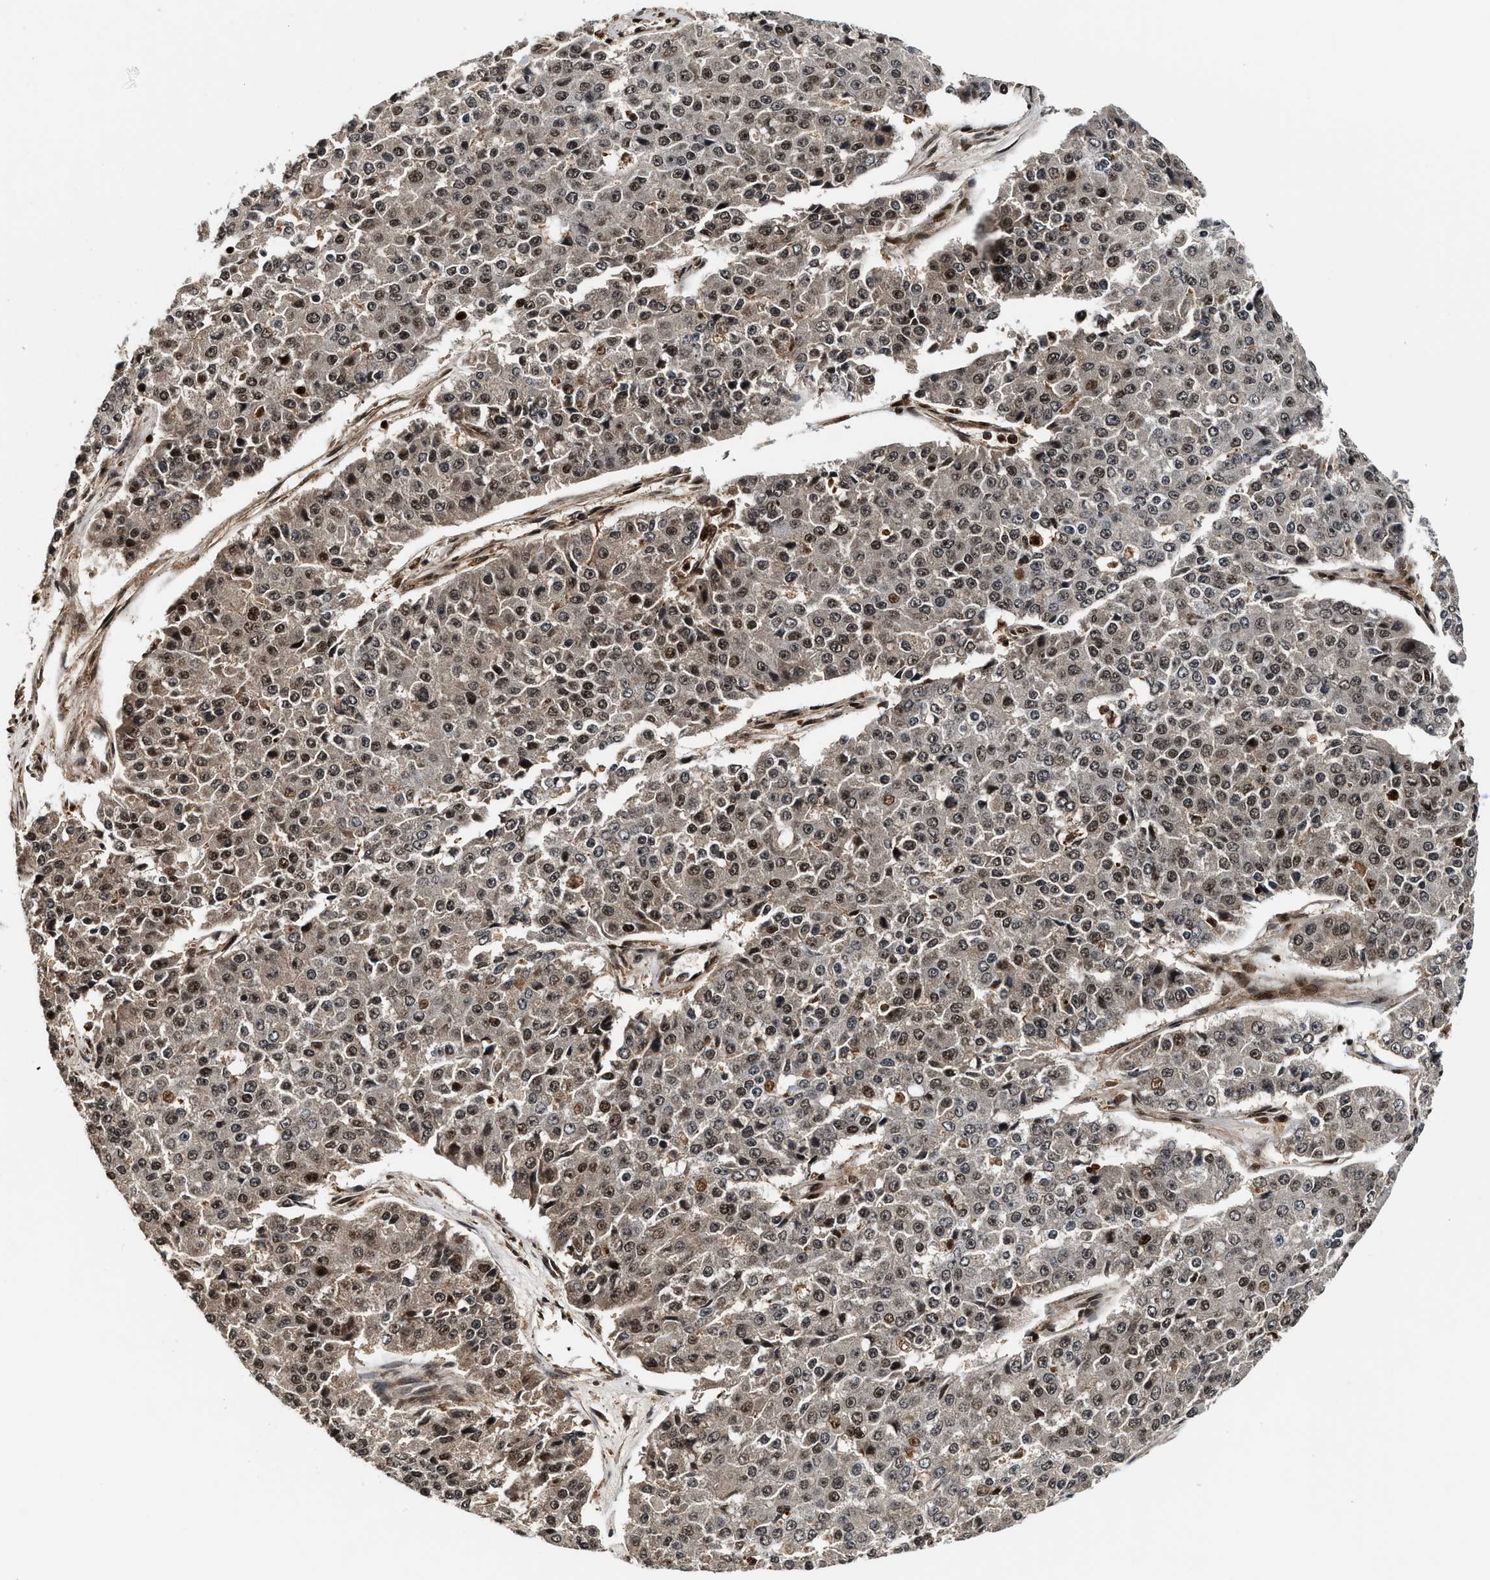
{"staining": {"intensity": "moderate", "quantity": ">75%", "location": "cytoplasmic/membranous,nuclear"}, "tissue": "pancreatic cancer", "cell_type": "Tumor cells", "image_type": "cancer", "snomed": [{"axis": "morphology", "description": "Adenocarcinoma, NOS"}, {"axis": "topography", "description": "Pancreas"}], "caption": "Protein staining by immunohistochemistry (IHC) exhibits moderate cytoplasmic/membranous and nuclear positivity in approximately >75% of tumor cells in pancreatic adenocarcinoma.", "gene": "MDM2", "patient": {"sex": "male", "age": 50}}